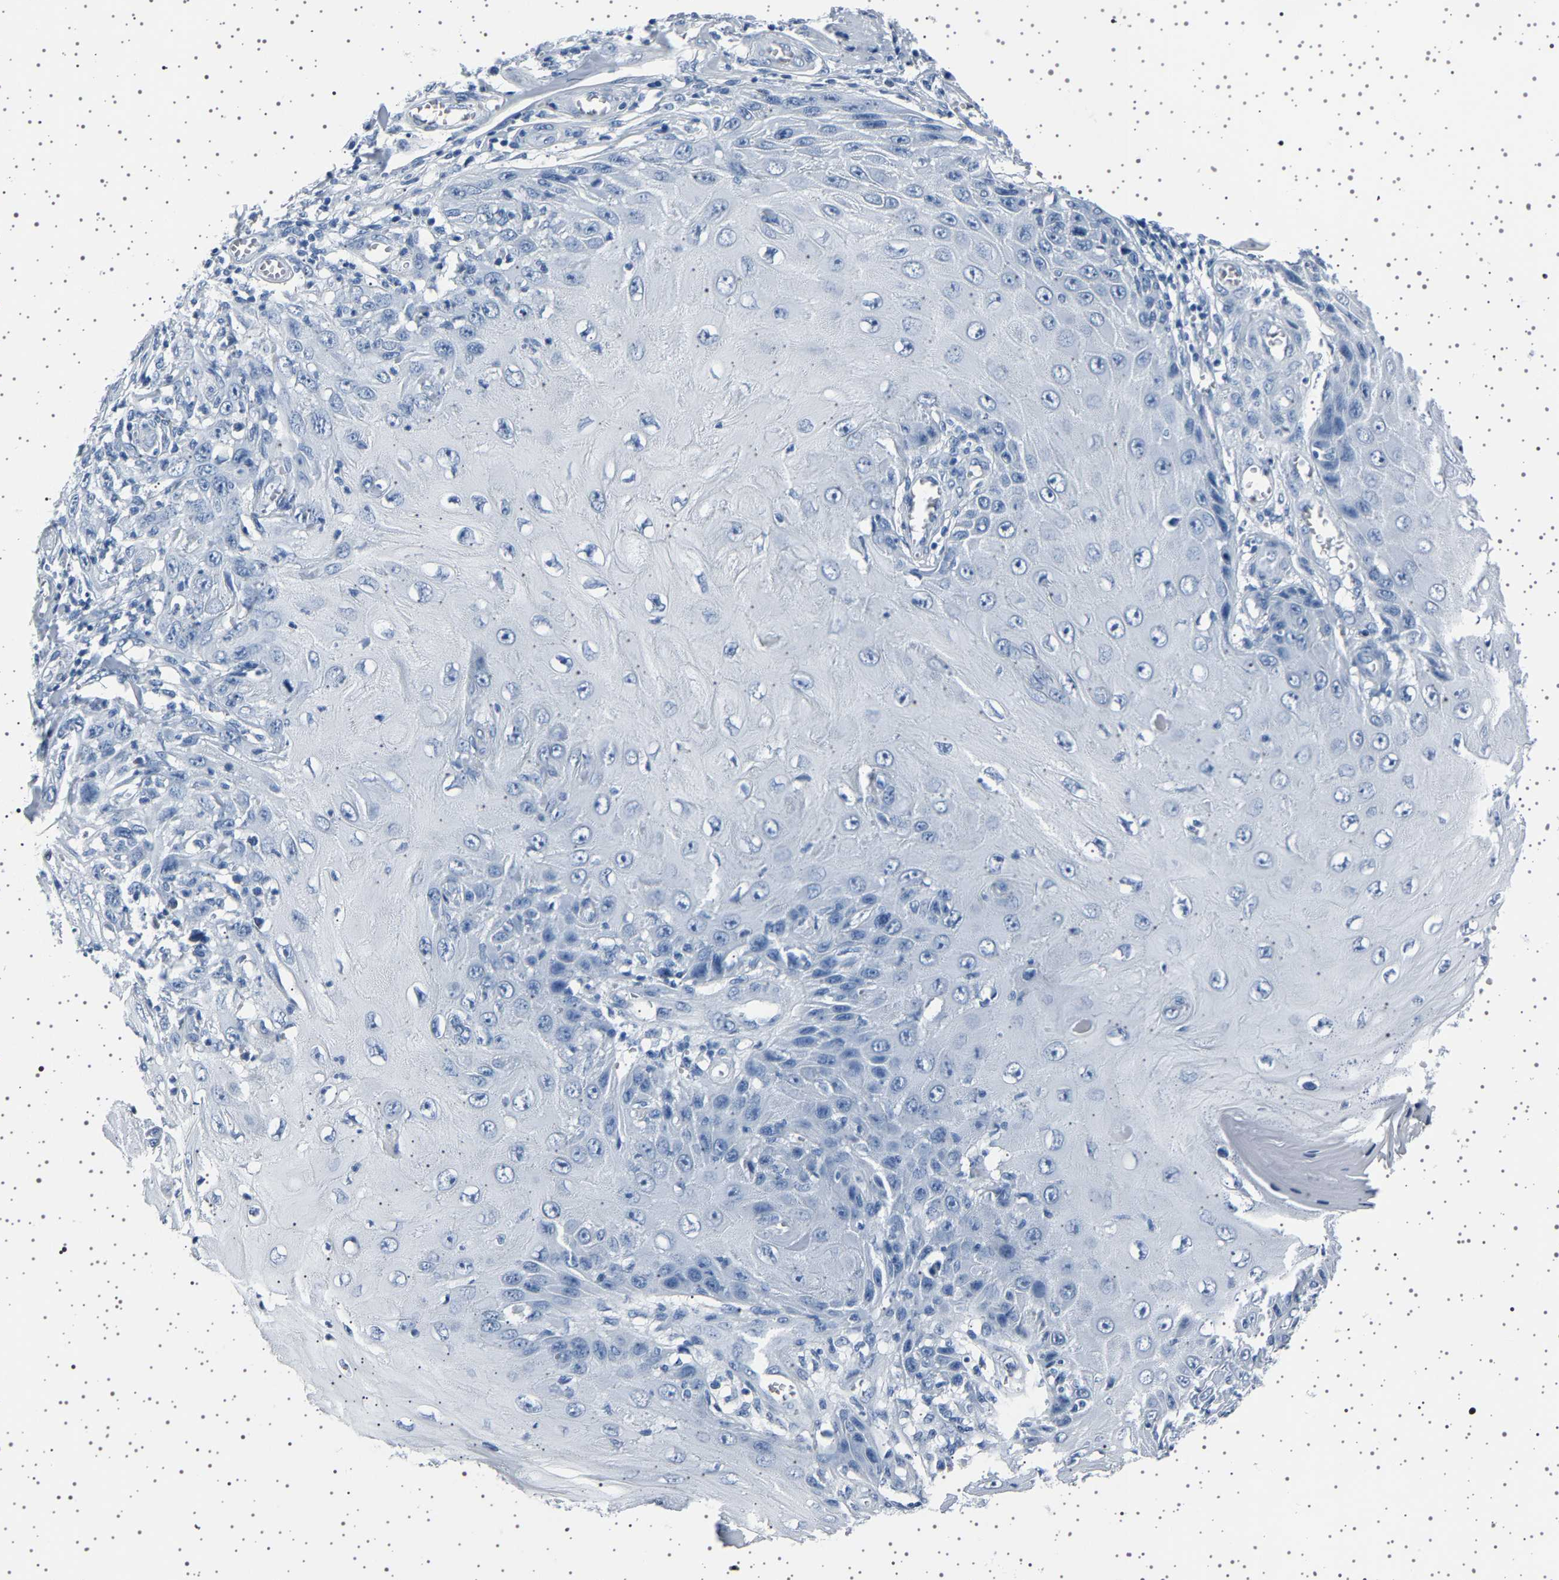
{"staining": {"intensity": "negative", "quantity": "none", "location": "none"}, "tissue": "skin cancer", "cell_type": "Tumor cells", "image_type": "cancer", "snomed": [{"axis": "morphology", "description": "Squamous cell carcinoma, NOS"}, {"axis": "topography", "description": "Skin"}], "caption": "High power microscopy photomicrograph of an immunohistochemistry histopathology image of skin cancer (squamous cell carcinoma), revealing no significant positivity in tumor cells.", "gene": "TFF3", "patient": {"sex": "female", "age": 73}}